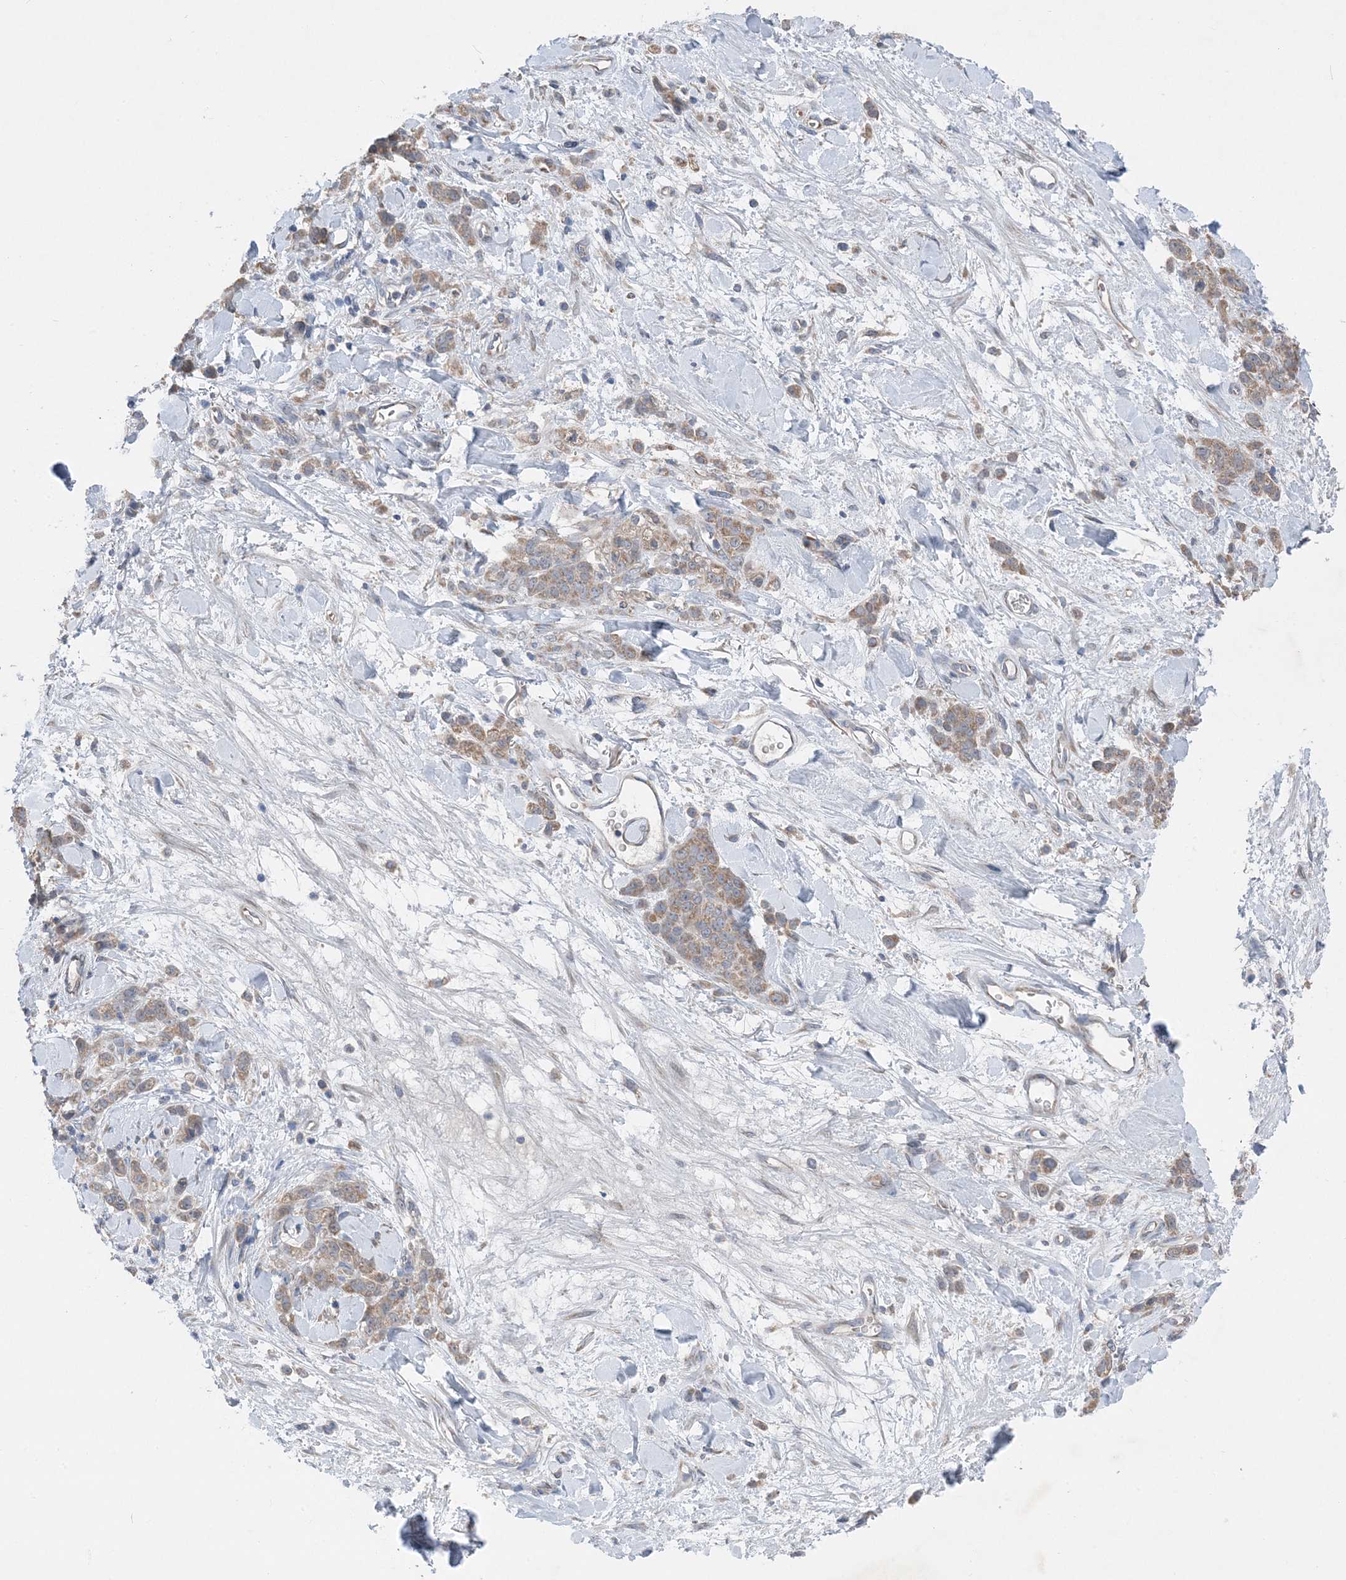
{"staining": {"intensity": "weak", "quantity": ">75%", "location": "cytoplasmic/membranous"}, "tissue": "stomach cancer", "cell_type": "Tumor cells", "image_type": "cancer", "snomed": [{"axis": "morphology", "description": "Normal tissue, NOS"}, {"axis": "morphology", "description": "Adenocarcinoma, NOS"}, {"axis": "topography", "description": "Stomach"}], "caption": "Adenocarcinoma (stomach) stained with a protein marker shows weak staining in tumor cells.", "gene": "DHX30", "patient": {"sex": "male", "age": 82}}